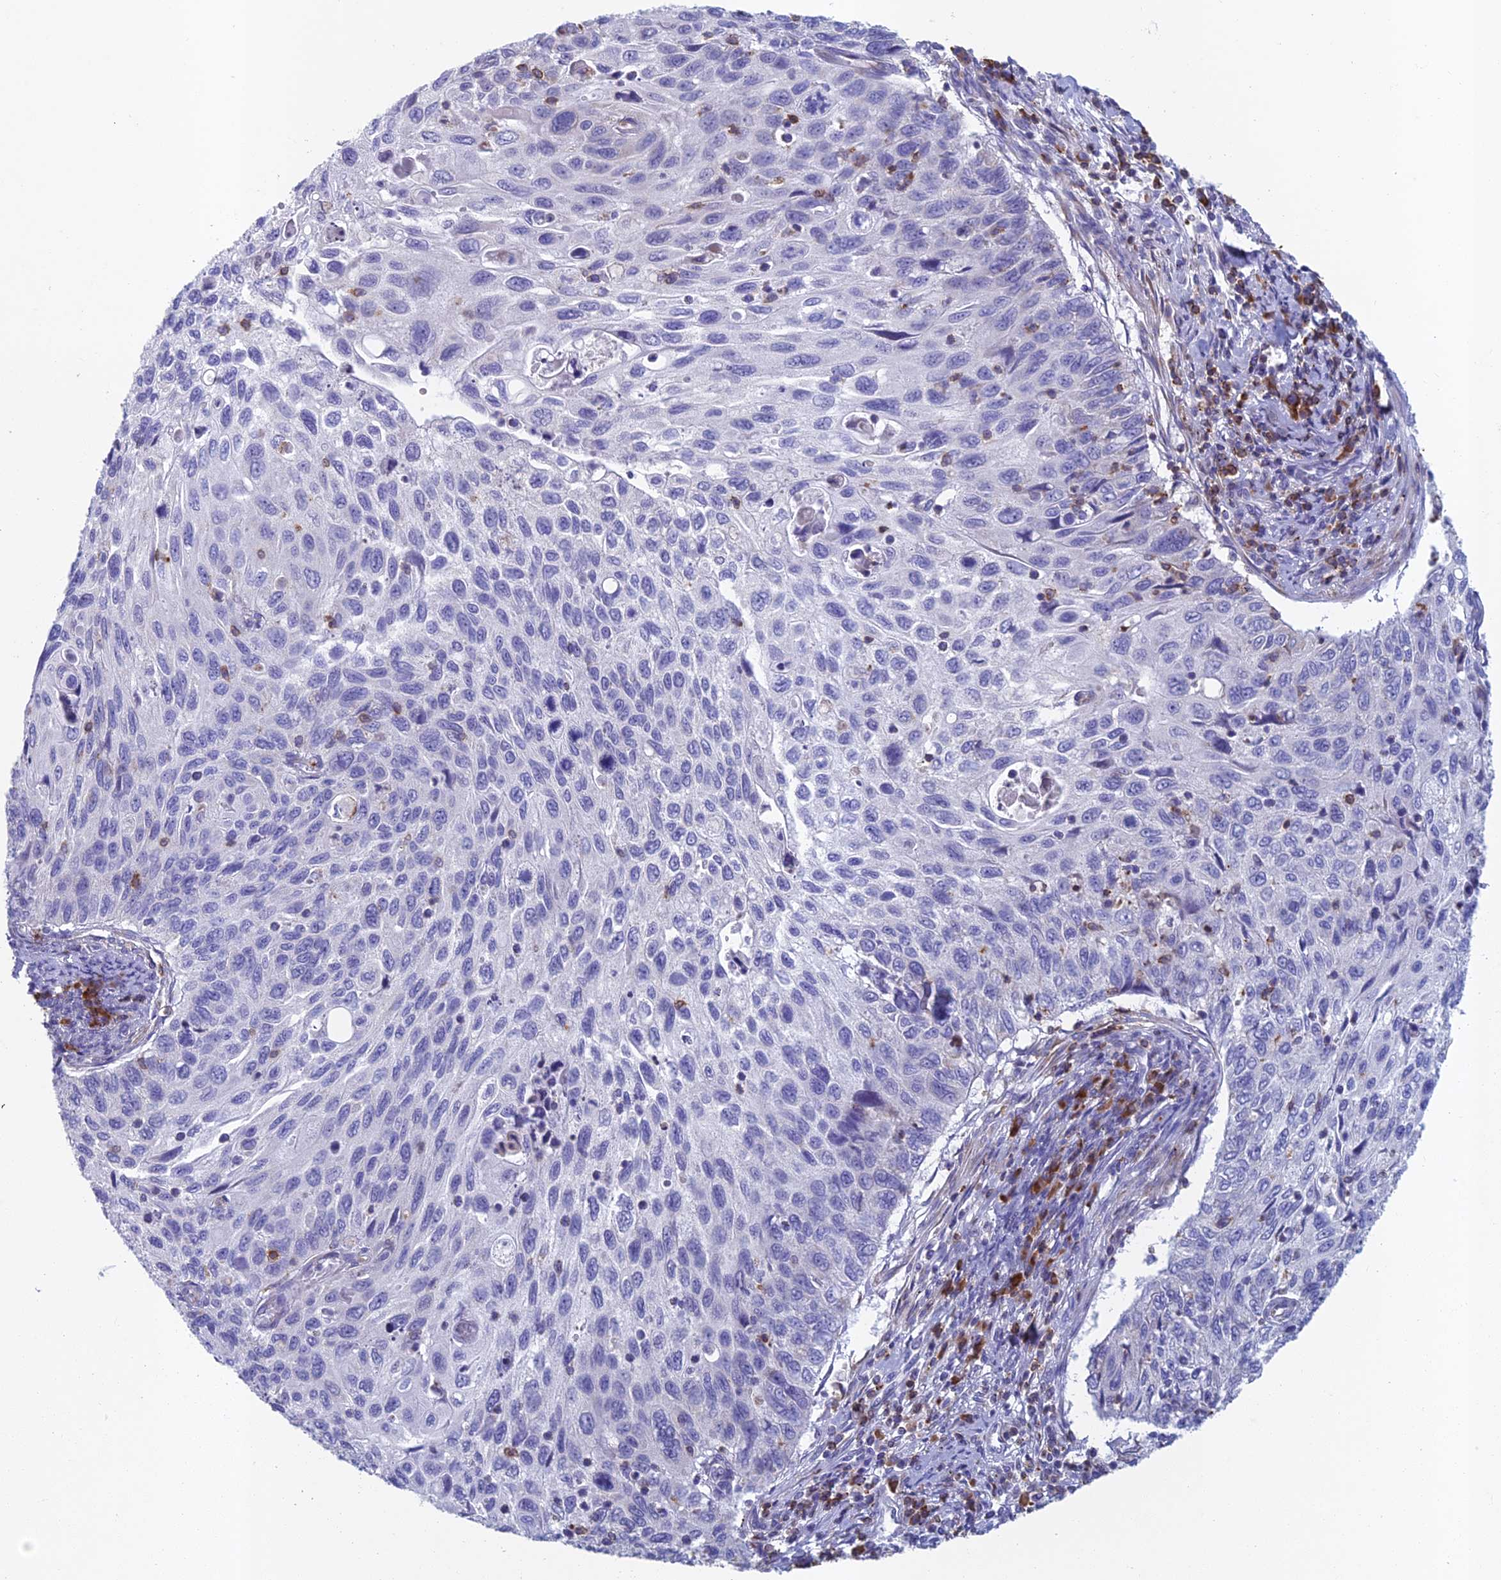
{"staining": {"intensity": "negative", "quantity": "none", "location": "none"}, "tissue": "cervical cancer", "cell_type": "Tumor cells", "image_type": "cancer", "snomed": [{"axis": "morphology", "description": "Squamous cell carcinoma, NOS"}, {"axis": "topography", "description": "Cervix"}], "caption": "Protein analysis of cervical squamous cell carcinoma displays no significant positivity in tumor cells.", "gene": "ABI3BP", "patient": {"sex": "female", "age": 70}}